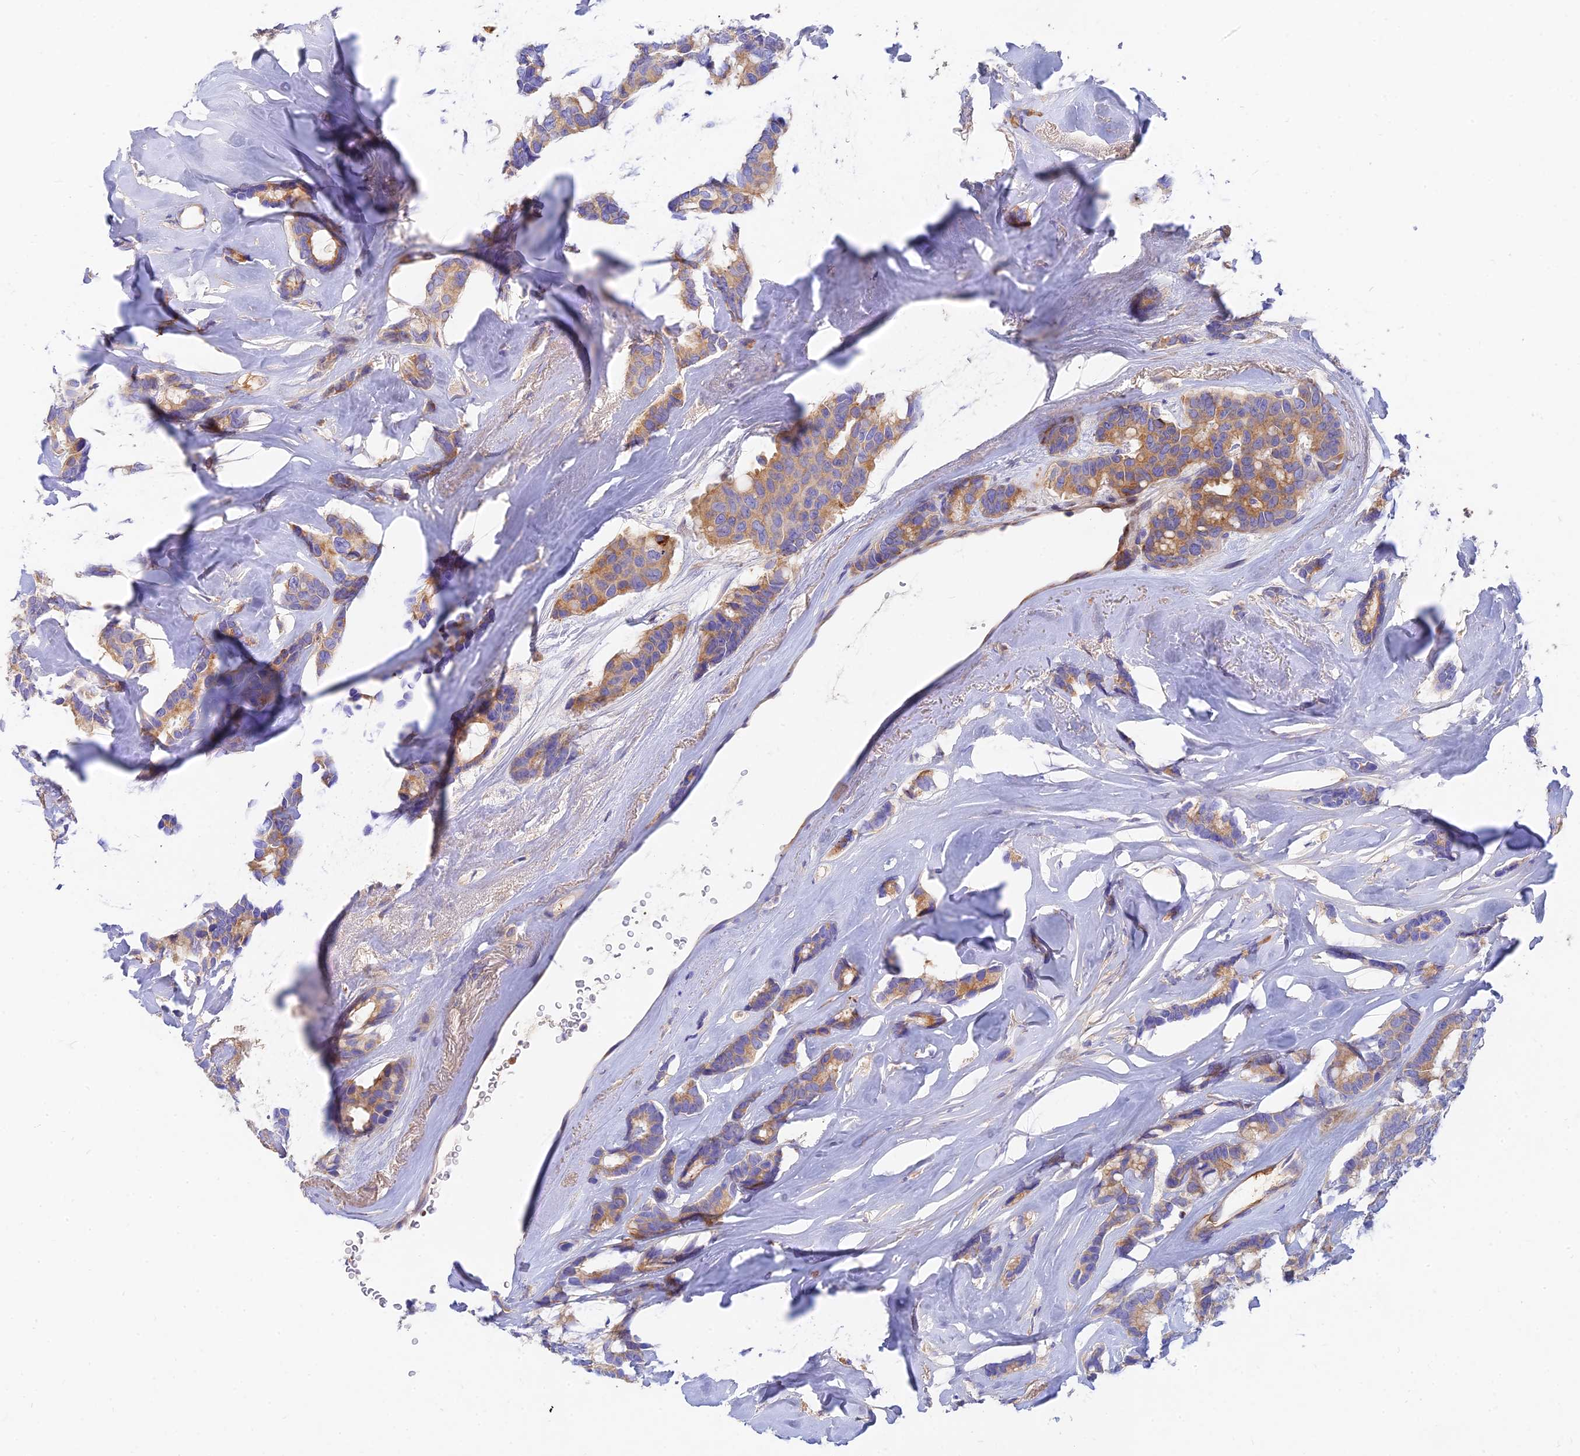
{"staining": {"intensity": "moderate", "quantity": "25%-75%", "location": "cytoplasmic/membranous"}, "tissue": "breast cancer", "cell_type": "Tumor cells", "image_type": "cancer", "snomed": [{"axis": "morphology", "description": "Duct carcinoma"}, {"axis": "topography", "description": "Breast"}], "caption": "Breast cancer tissue exhibits moderate cytoplasmic/membranous positivity in about 25%-75% of tumor cells, visualized by immunohistochemistry. (brown staining indicates protein expression, while blue staining denotes nuclei).", "gene": "MROH1", "patient": {"sex": "female", "age": 40}}